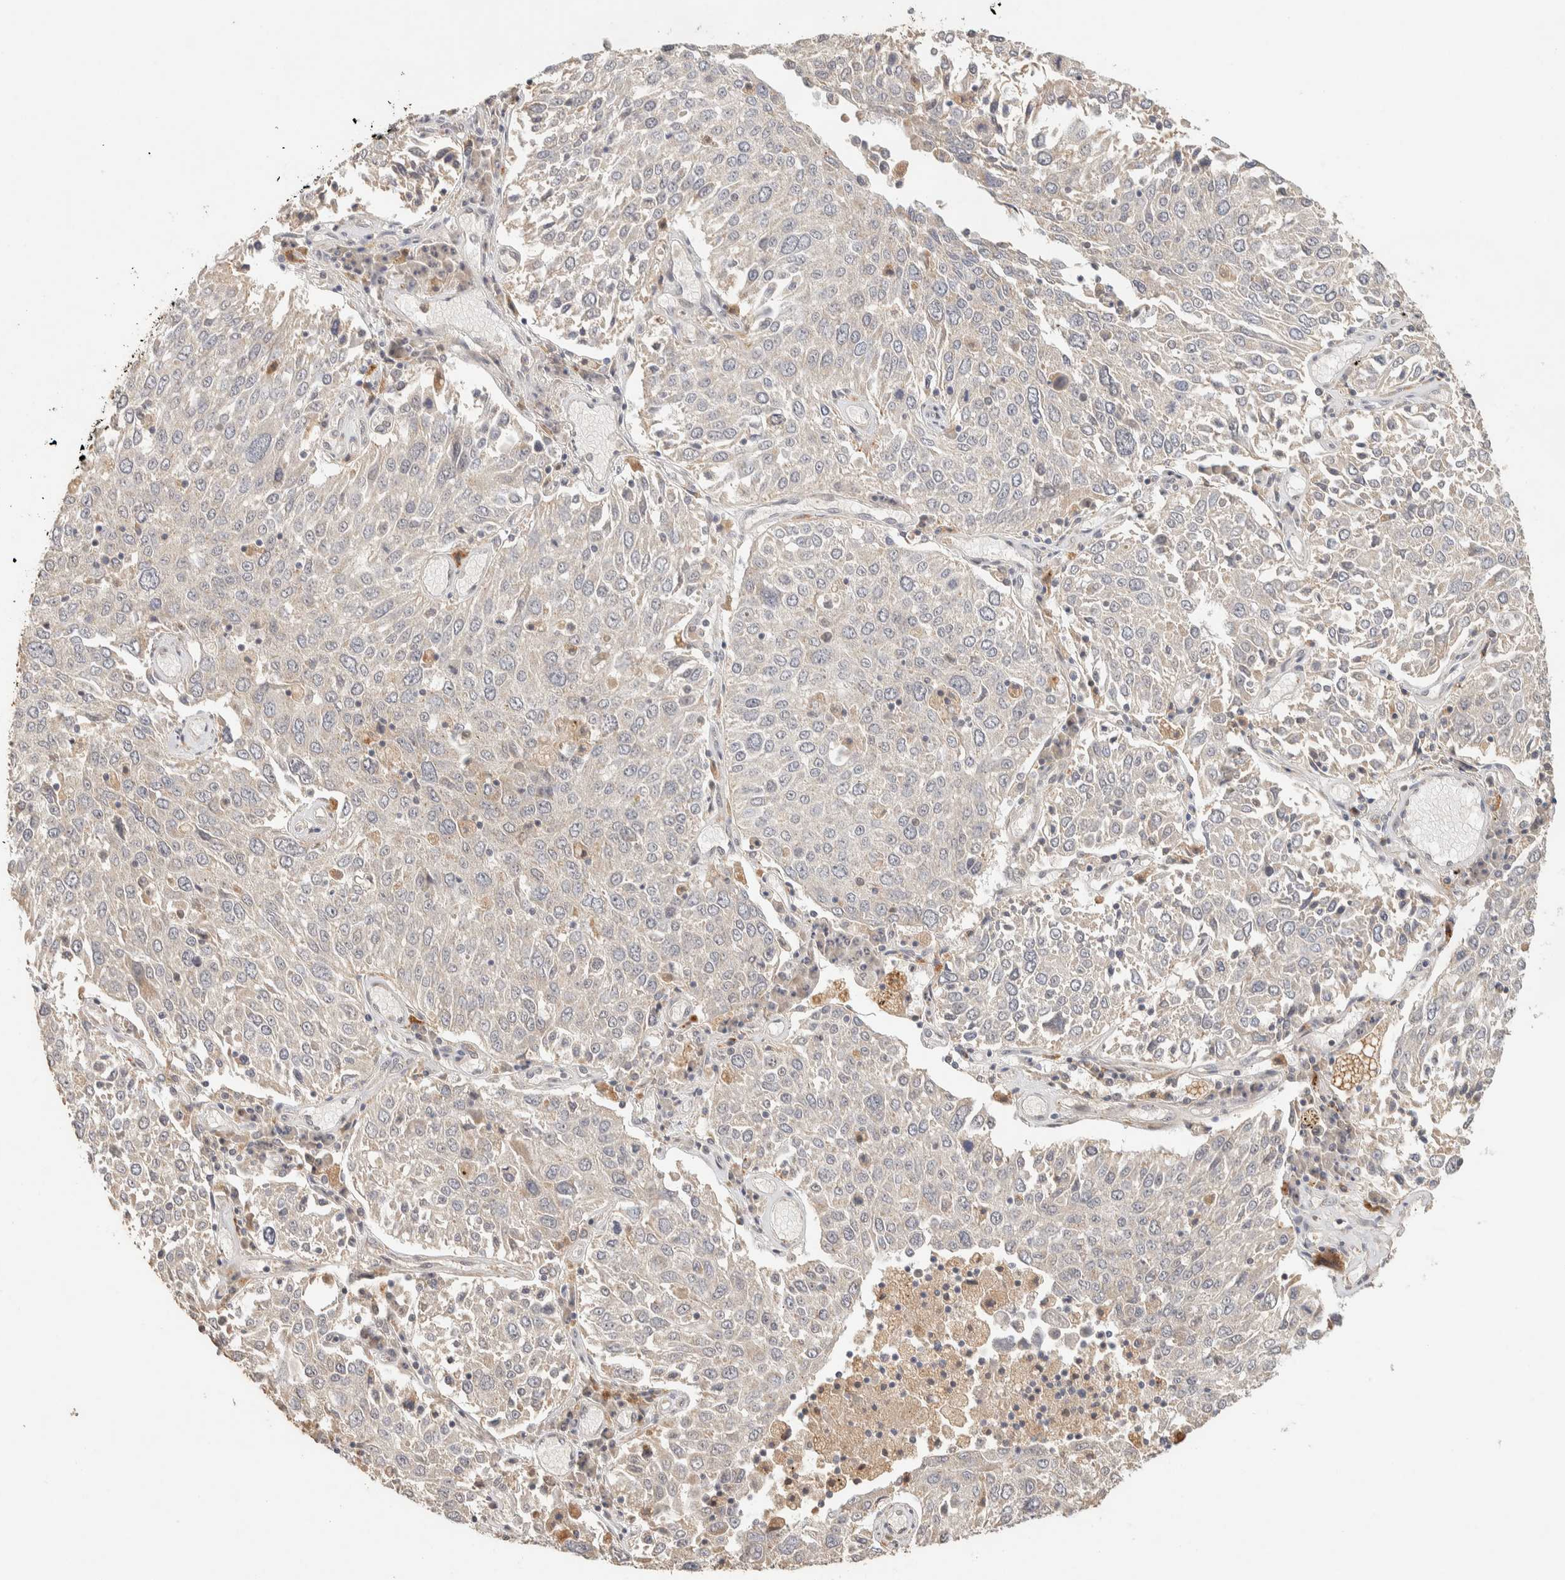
{"staining": {"intensity": "negative", "quantity": "none", "location": "none"}, "tissue": "lung cancer", "cell_type": "Tumor cells", "image_type": "cancer", "snomed": [{"axis": "morphology", "description": "Squamous cell carcinoma, NOS"}, {"axis": "topography", "description": "Lung"}], "caption": "Lung cancer was stained to show a protein in brown. There is no significant expression in tumor cells.", "gene": "ITPA", "patient": {"sex": "male", "age": 65}}